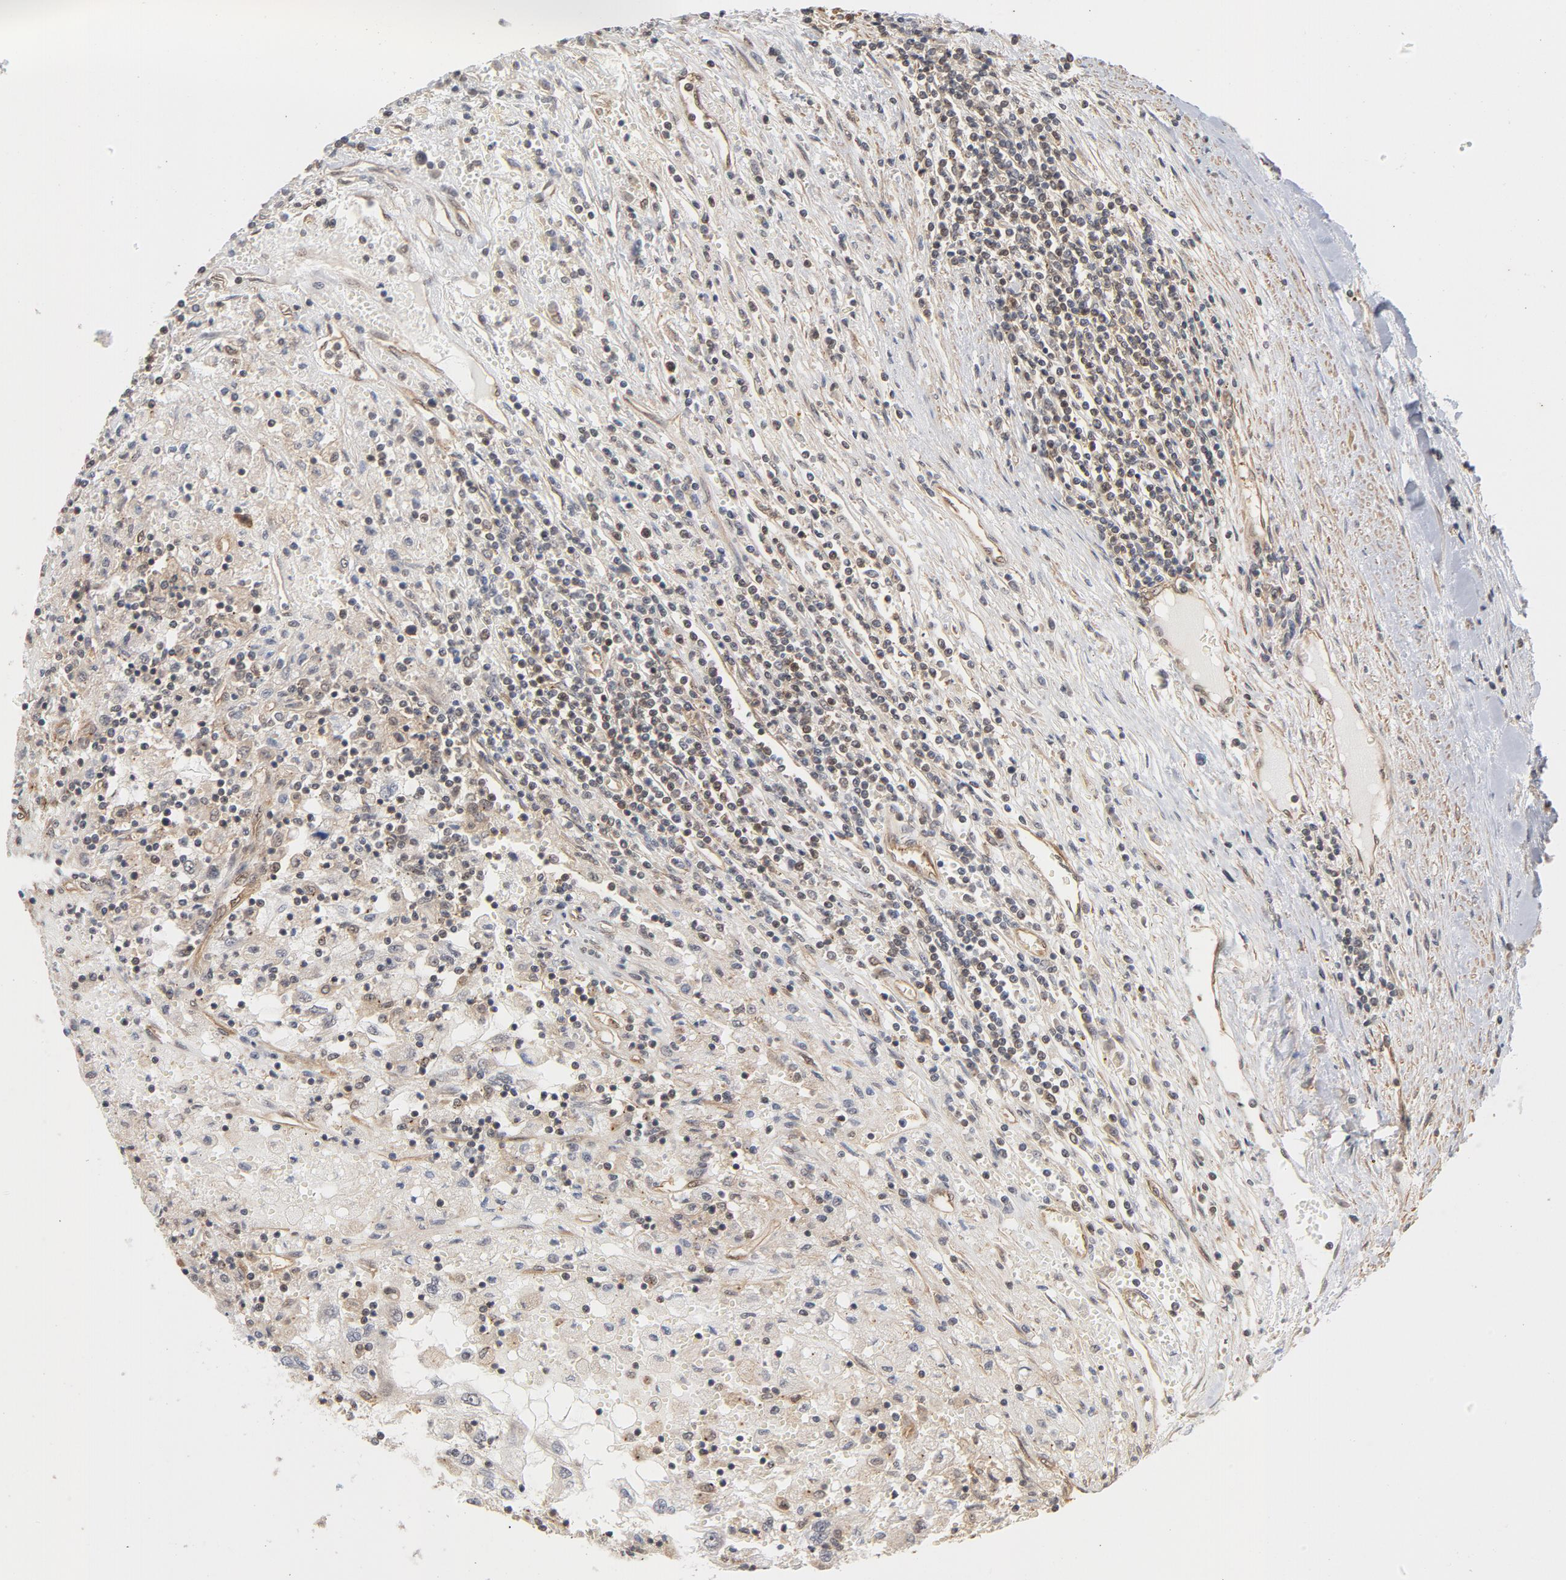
{"staining": {"intensity": "weak", "quantity": ">75%", "location": "cytoplasmic/membranous"}, "tissue": "renal cancer", "cell_type": "Tumor cells", "image_type": "cancer", "snomed": [{"axis": "morphology", "description": "Normal tissue, NOS"}, {"axis": "morphology", "description": "Adenocarcinoma, NOS"}, {"axis": "topography", "description": "Kidney"}], "caption": "About >75% of tumor cells in human renal adenocarcinoma display weak cytoplasmic/membranous protein positivity as visualized by brown immunohistochemical staining.", "gene": "CDC37", "patient": {"sex": "male", "age": 71}}